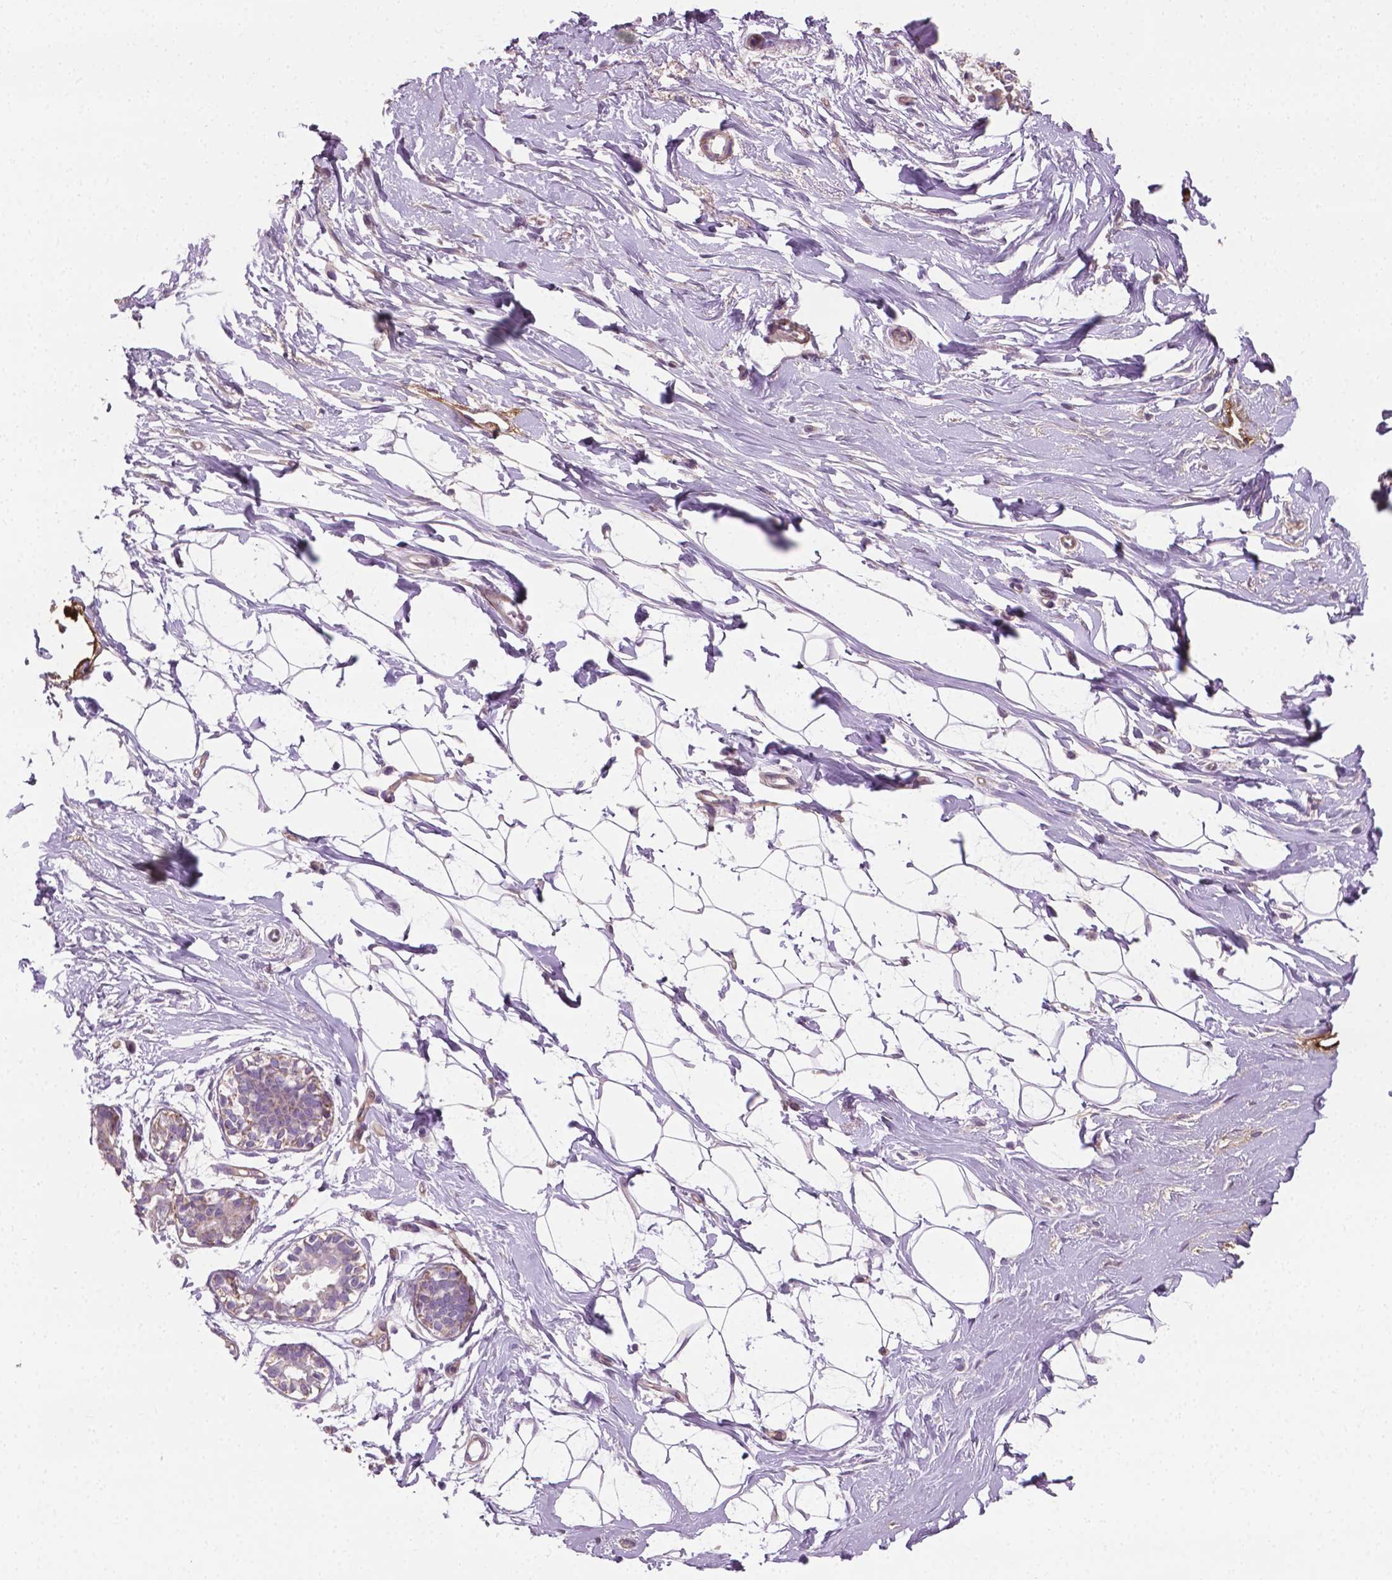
{"staining": {"intensity": "negative", "quantity": "none", "location": "none"}, "tissue": "breast", "cell_type": "Adipocytes", "image_type": "normal", "snomed": [{"axis": "morphology", "description": "Normal tissue, NOS"}, {"axis": "topography", "description": "Breast"}], "caption": "Immunohistochemistry (IHC) micrograph of benign breast: breast stained with DAB (3,3'-diaminobenzidine) demonstrates no significant protein positivity in adipocytes.", "gene": "PTX3", "patient": {"sex": "female", "age": 49}}